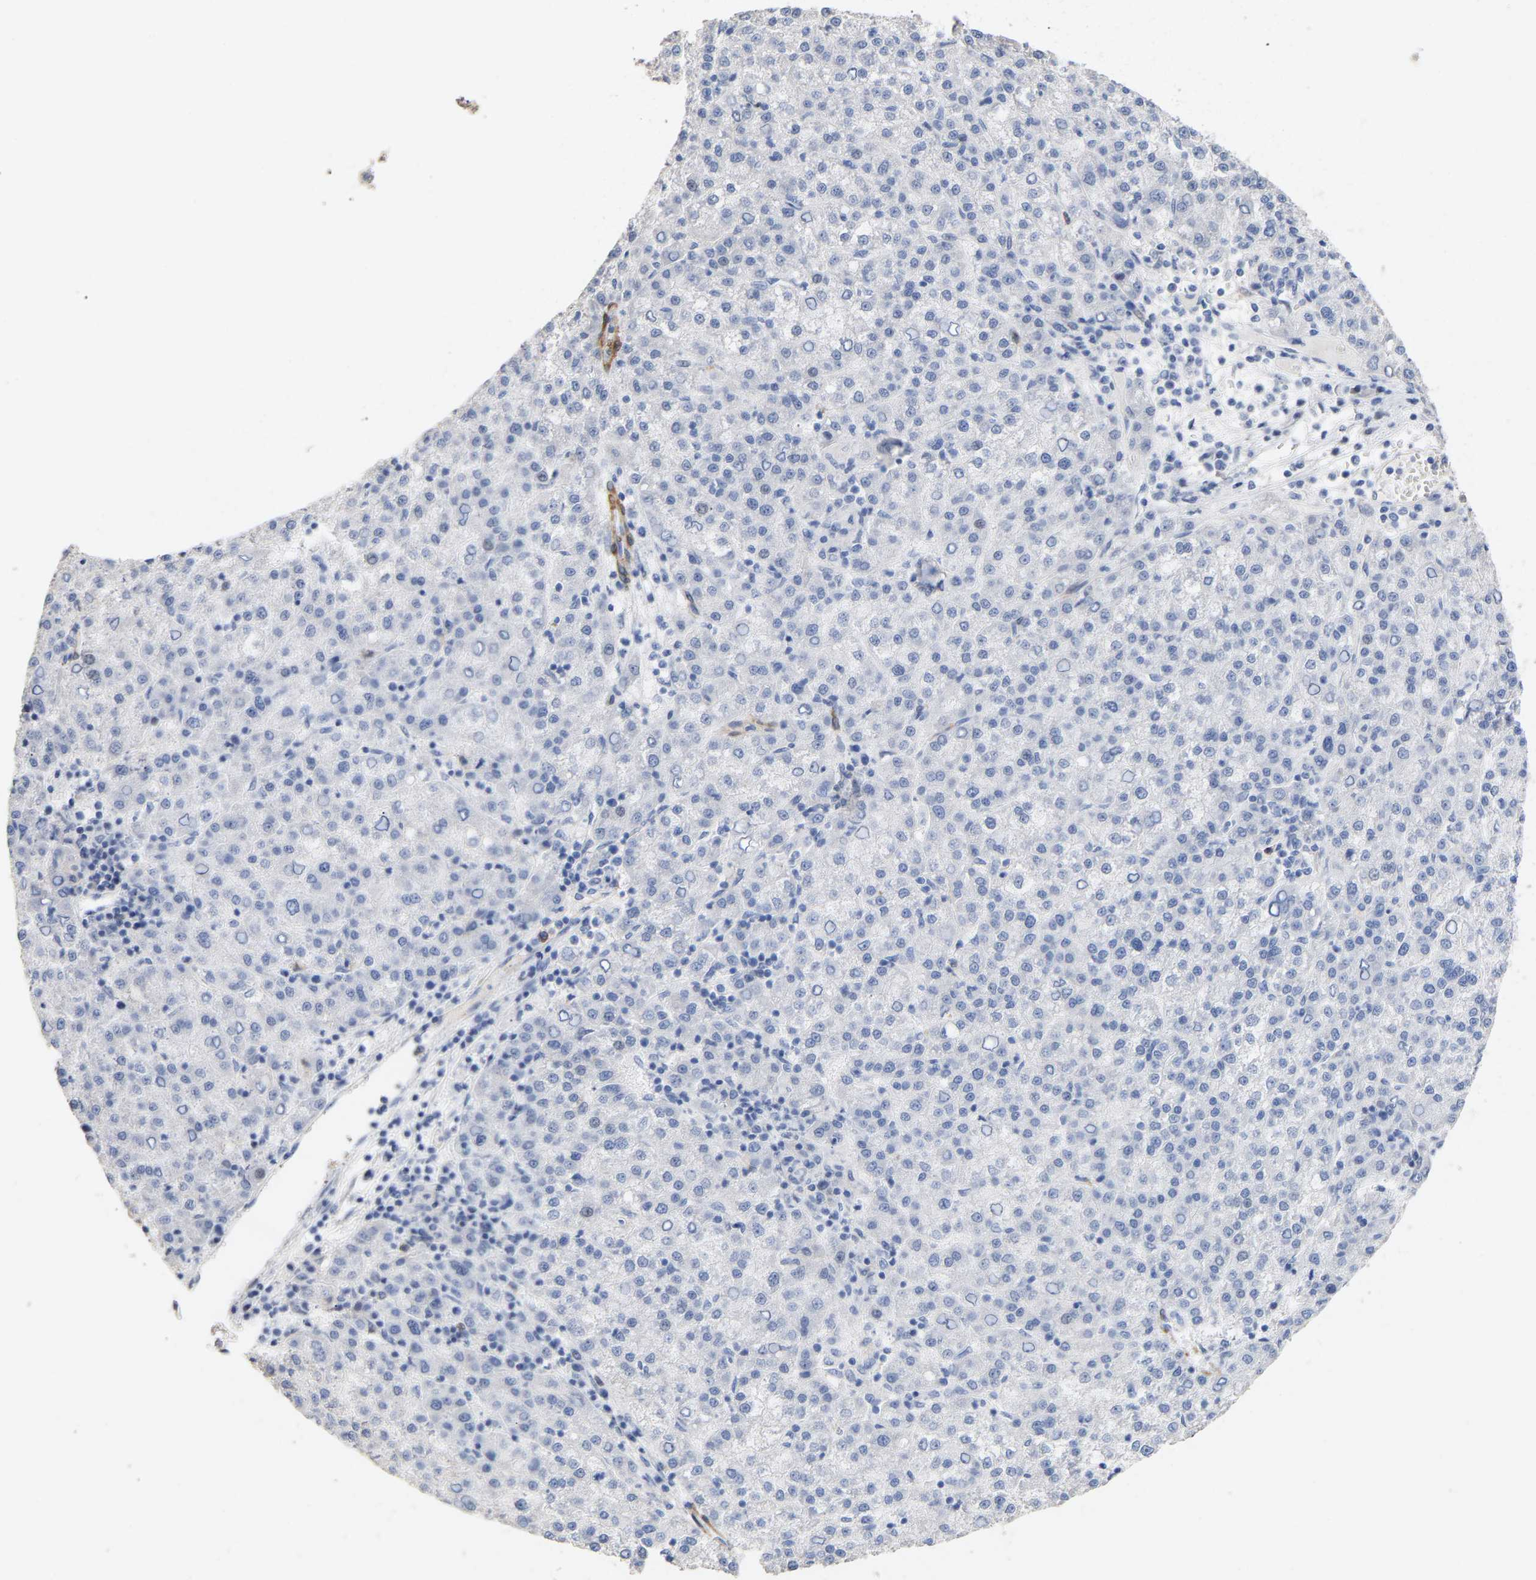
{"staining": {"intensity": "negative", "quantity": "none", "location": "none"}, "tissue": "liver cancer", "cell_type": "Tumor cells", "image_type": "cancer", "snomed": [{"axis": "morphology", "description": "Carcinoma, Hepatocellular, NOS"}, {"axis": "topography", "description": "Liver"}], "caption": "A micrograph of liver cancer stained for a protein demonstrates no brown staining in tumor cells.", "gene": "AMPH", "patient": {"sex": "female", "age": 58}}